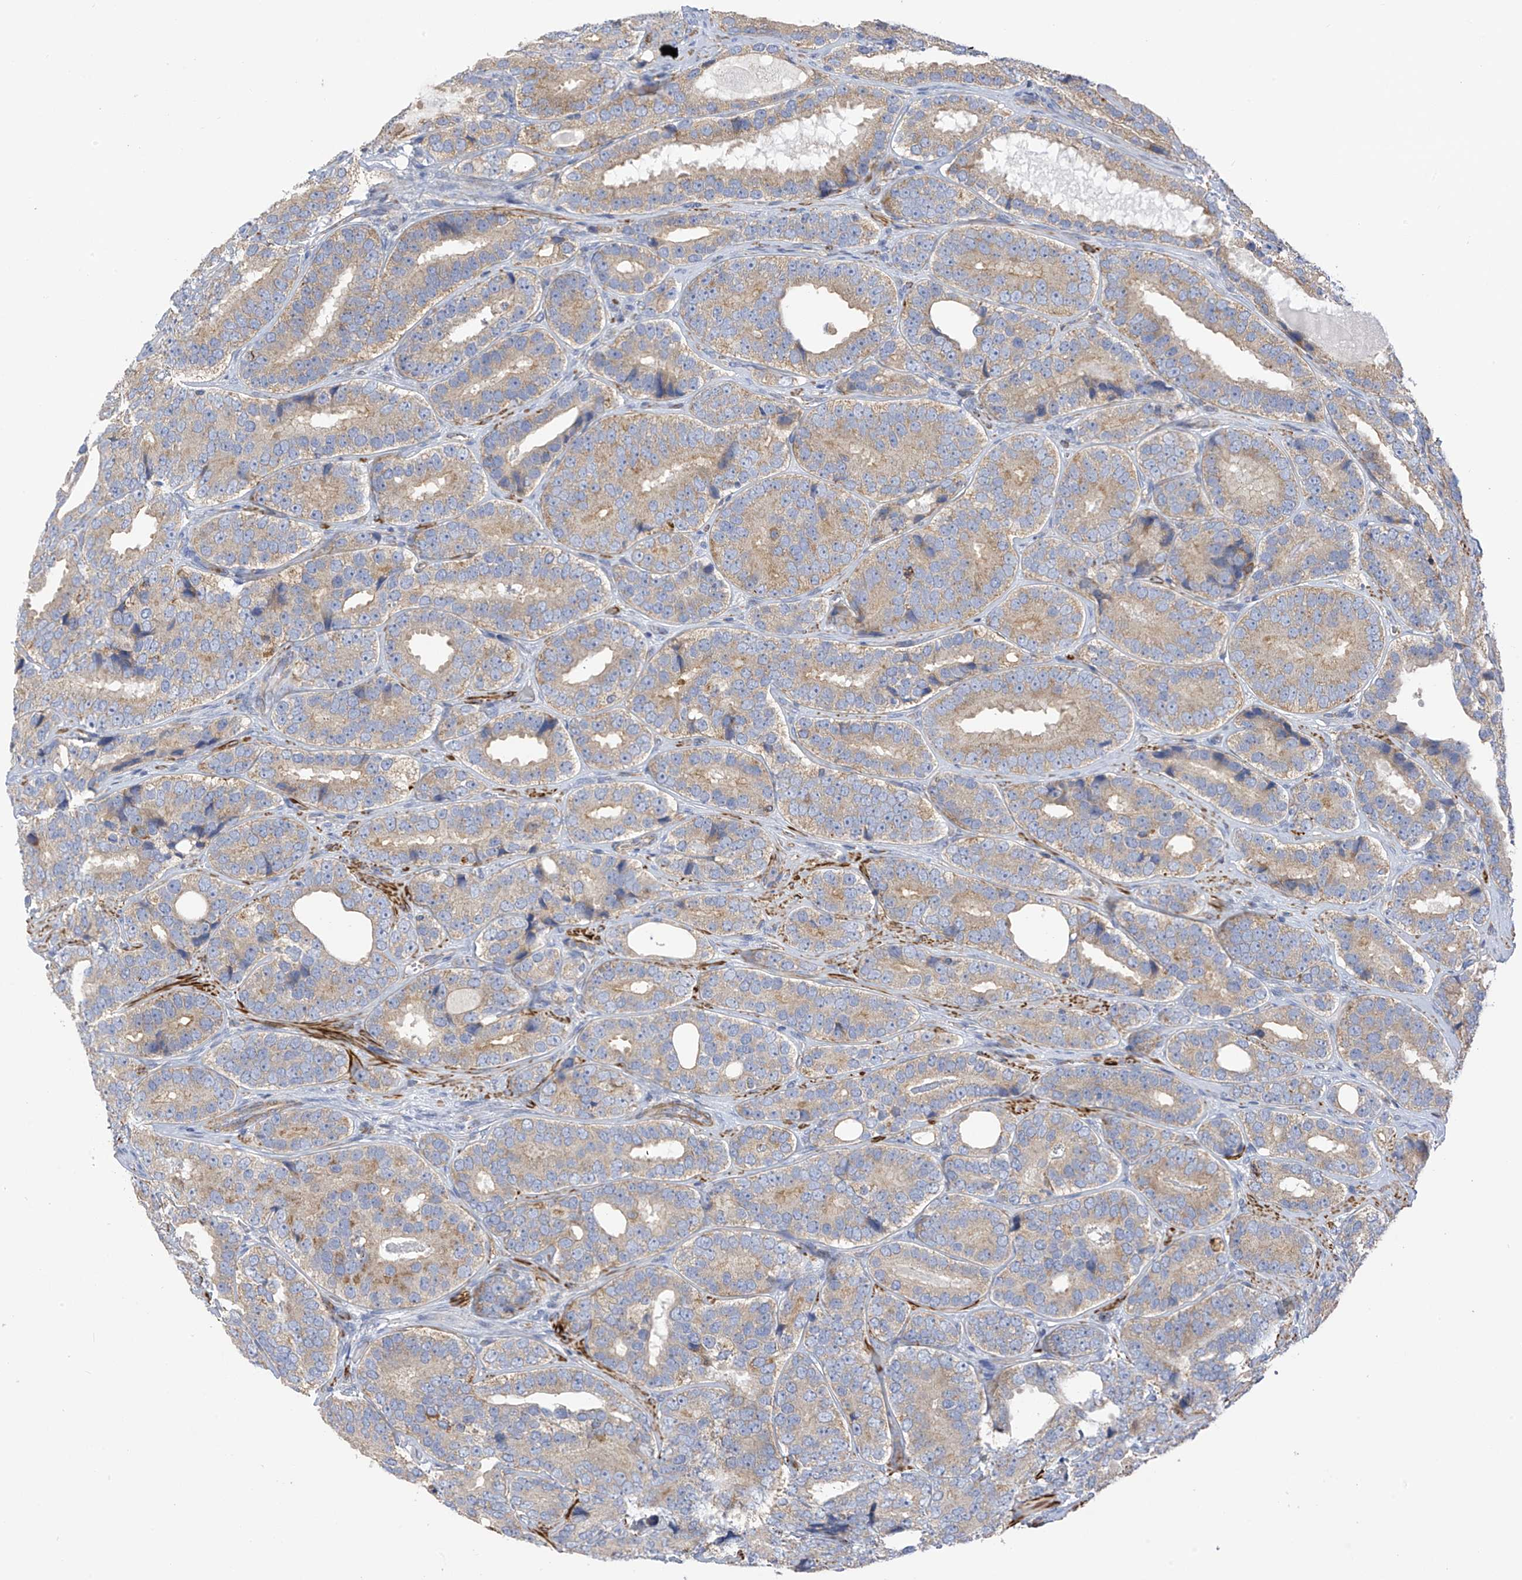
{"staining": {"intensity": "weak", "quantity": ">75%", "location": "cytoplasmic/membranous"}, "tissue": "prostate cancer", "cell_type": "Tumor cells", "image_type": "cancer", "snomed": [{"axis": "morphology", "description": "Adenocarcinoma, High grade"}, {"axis": "topography", "description": "Prostate"}], "caption": "Immunohistochemical staining of human prostate cancer (adenocarcinoma (high-grade)) demonstrates low levels of weak cytoplasmic/membranous protein staining in about >75% of tumor cells.", "gene": "ITM2B", "patient": {"sex": "male", "age": 56}}